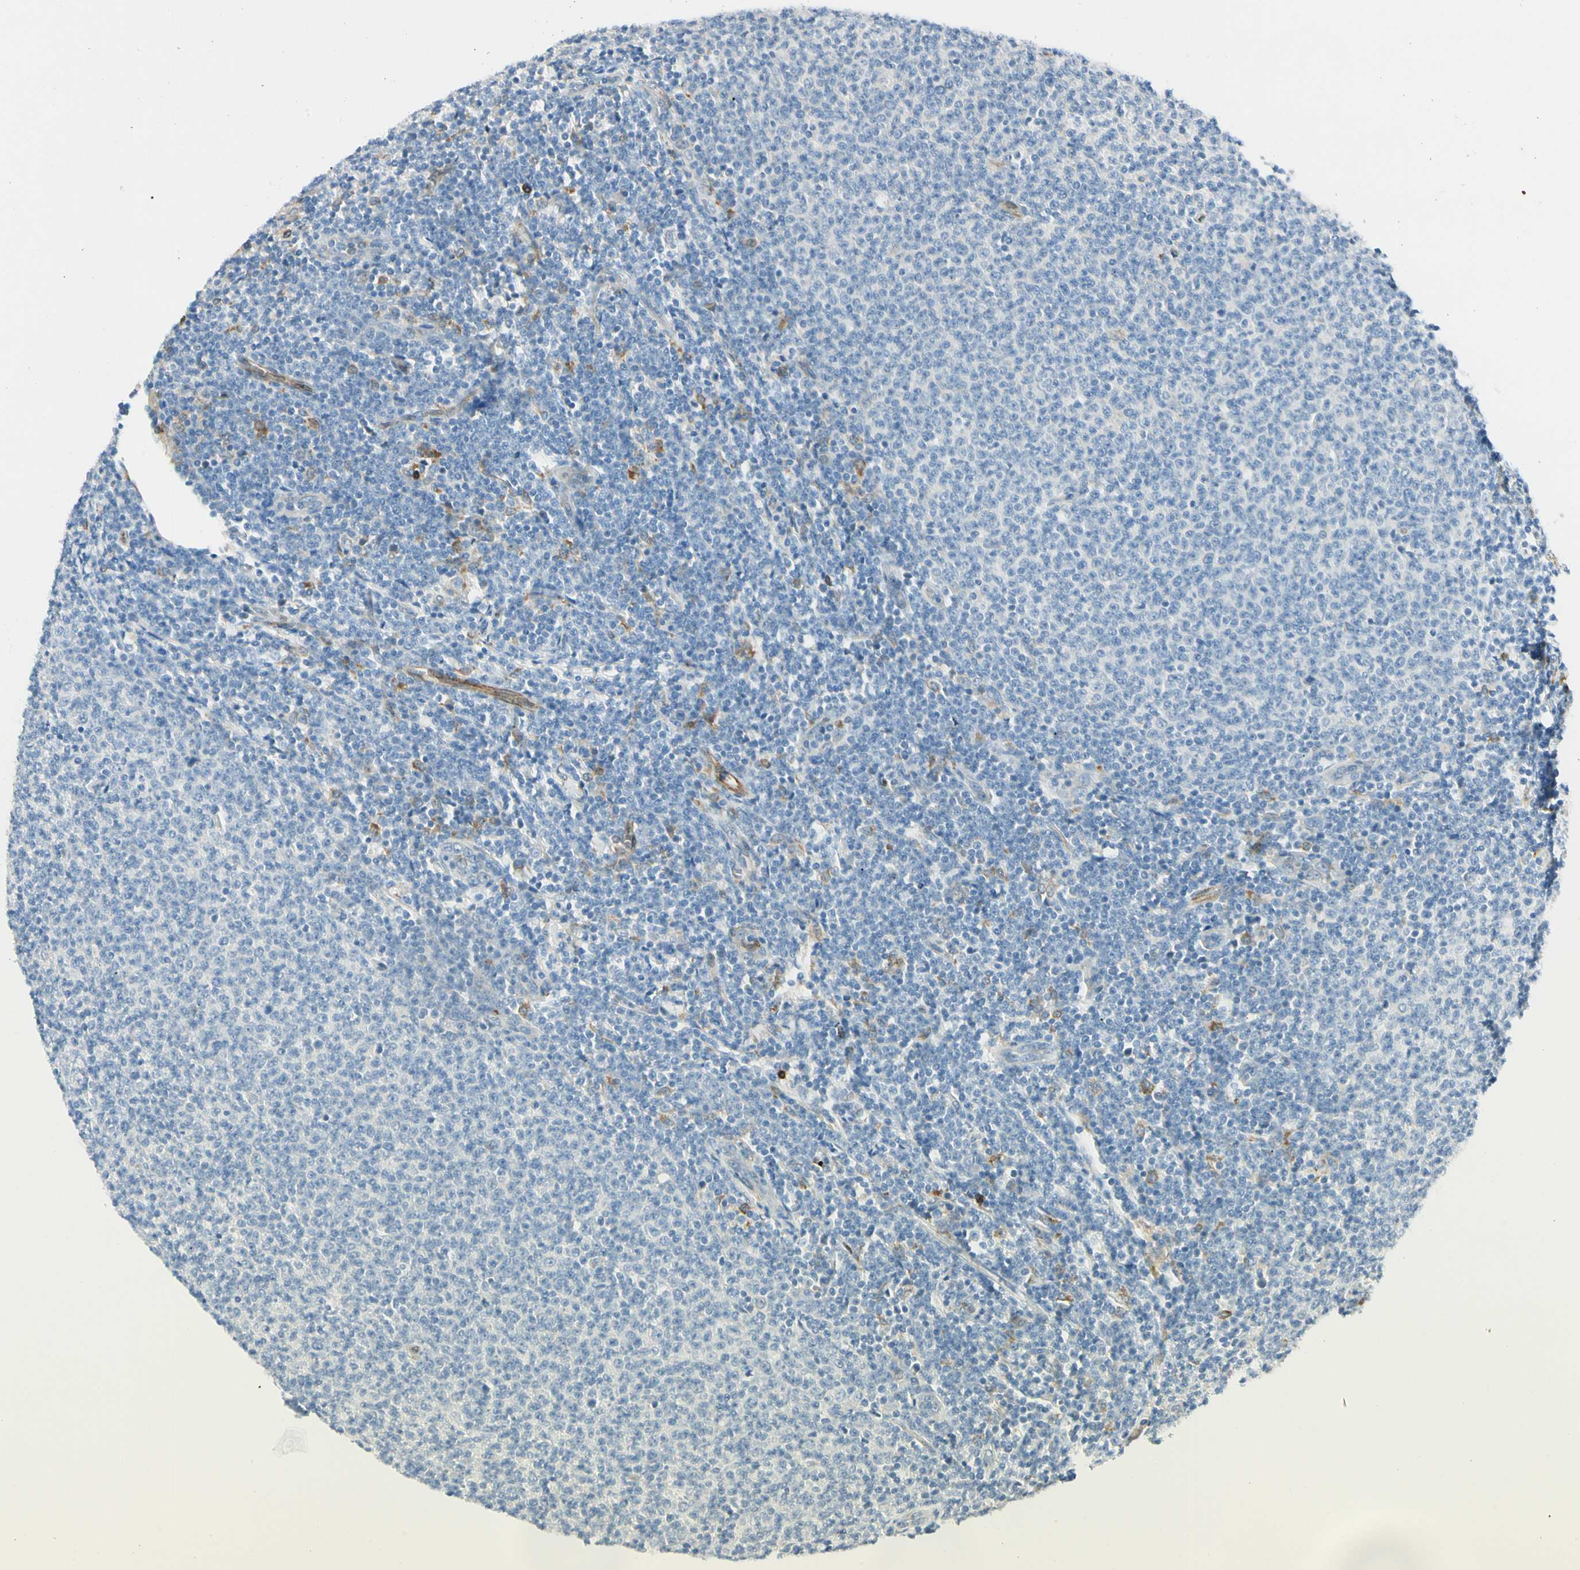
{"staining": {"intensity": "negative", "quantity": "none", "location": "none"}, "tissue": "lymphoma", "cell_type": "Tumor cells", "image_type": "cancer", "snomed": [{"axis": "morphology", "description": "Malignant lymphoma, non-Hodgkin's type, Low grade"}, {"axis": "topography", "description": "Lymph node"}], "caption": "A micrograph of lymphoma stained for a protein exhibits no brown staining in tumor cells.", "gene": "LPCAT2", "patient": {"sex": "male", "age": 66}}